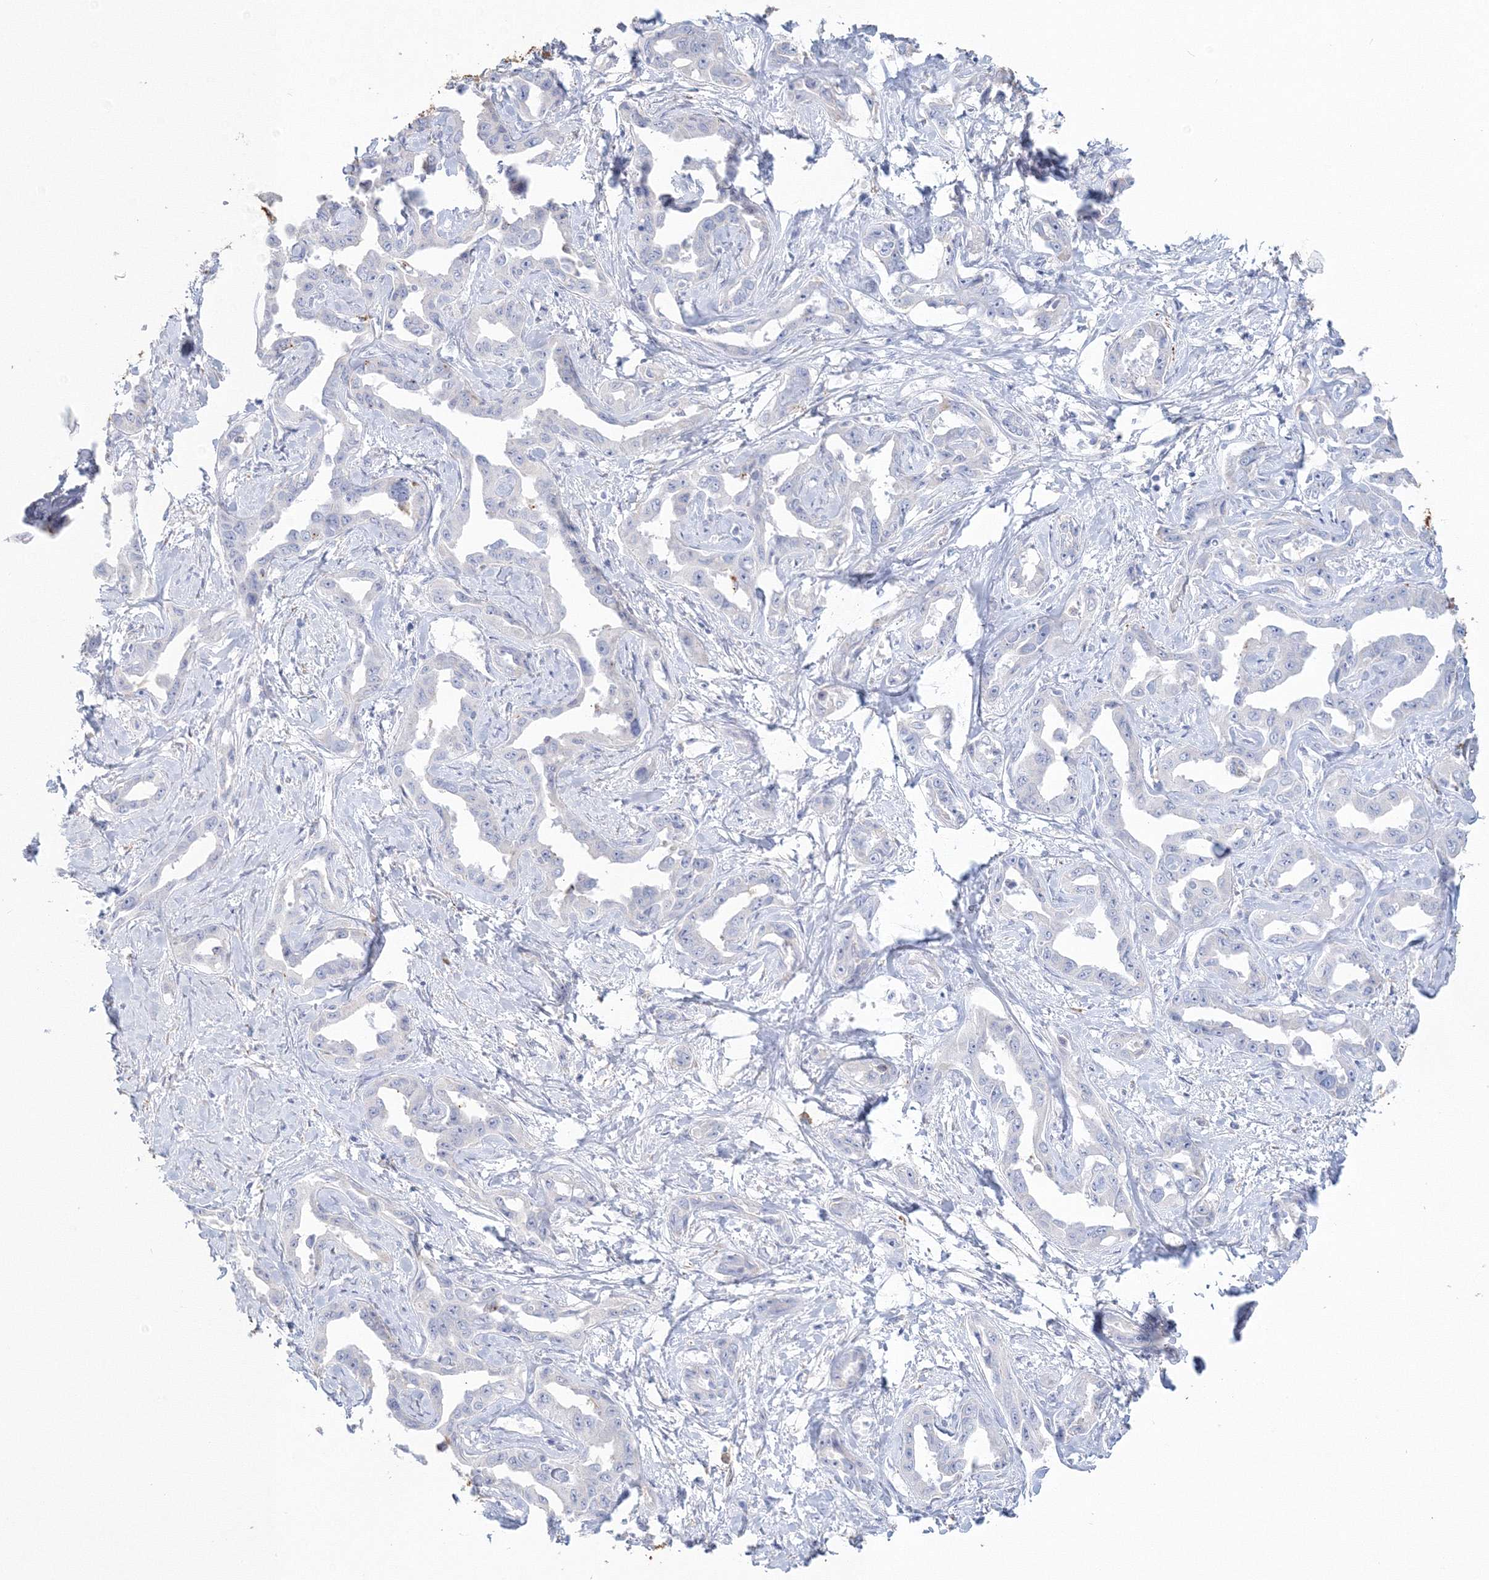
{"staining": {"intensity": "negative", "quantity": "none", "location": "none"}, "tissue": "liver cancer", "cell_type": "Tumor cells", "image_type": "cancer", "snomed": [{"axis": "morphology", "description": "Cholangiocarcinoma"}, {"axis": "topography", "description": "Liver"}], "caption": "Tumor cells show no significant staining in liver cancer (cholangiocarcinoma).", "gene": "VSIG1", "patient": {"sex": "male", "age": 59}}